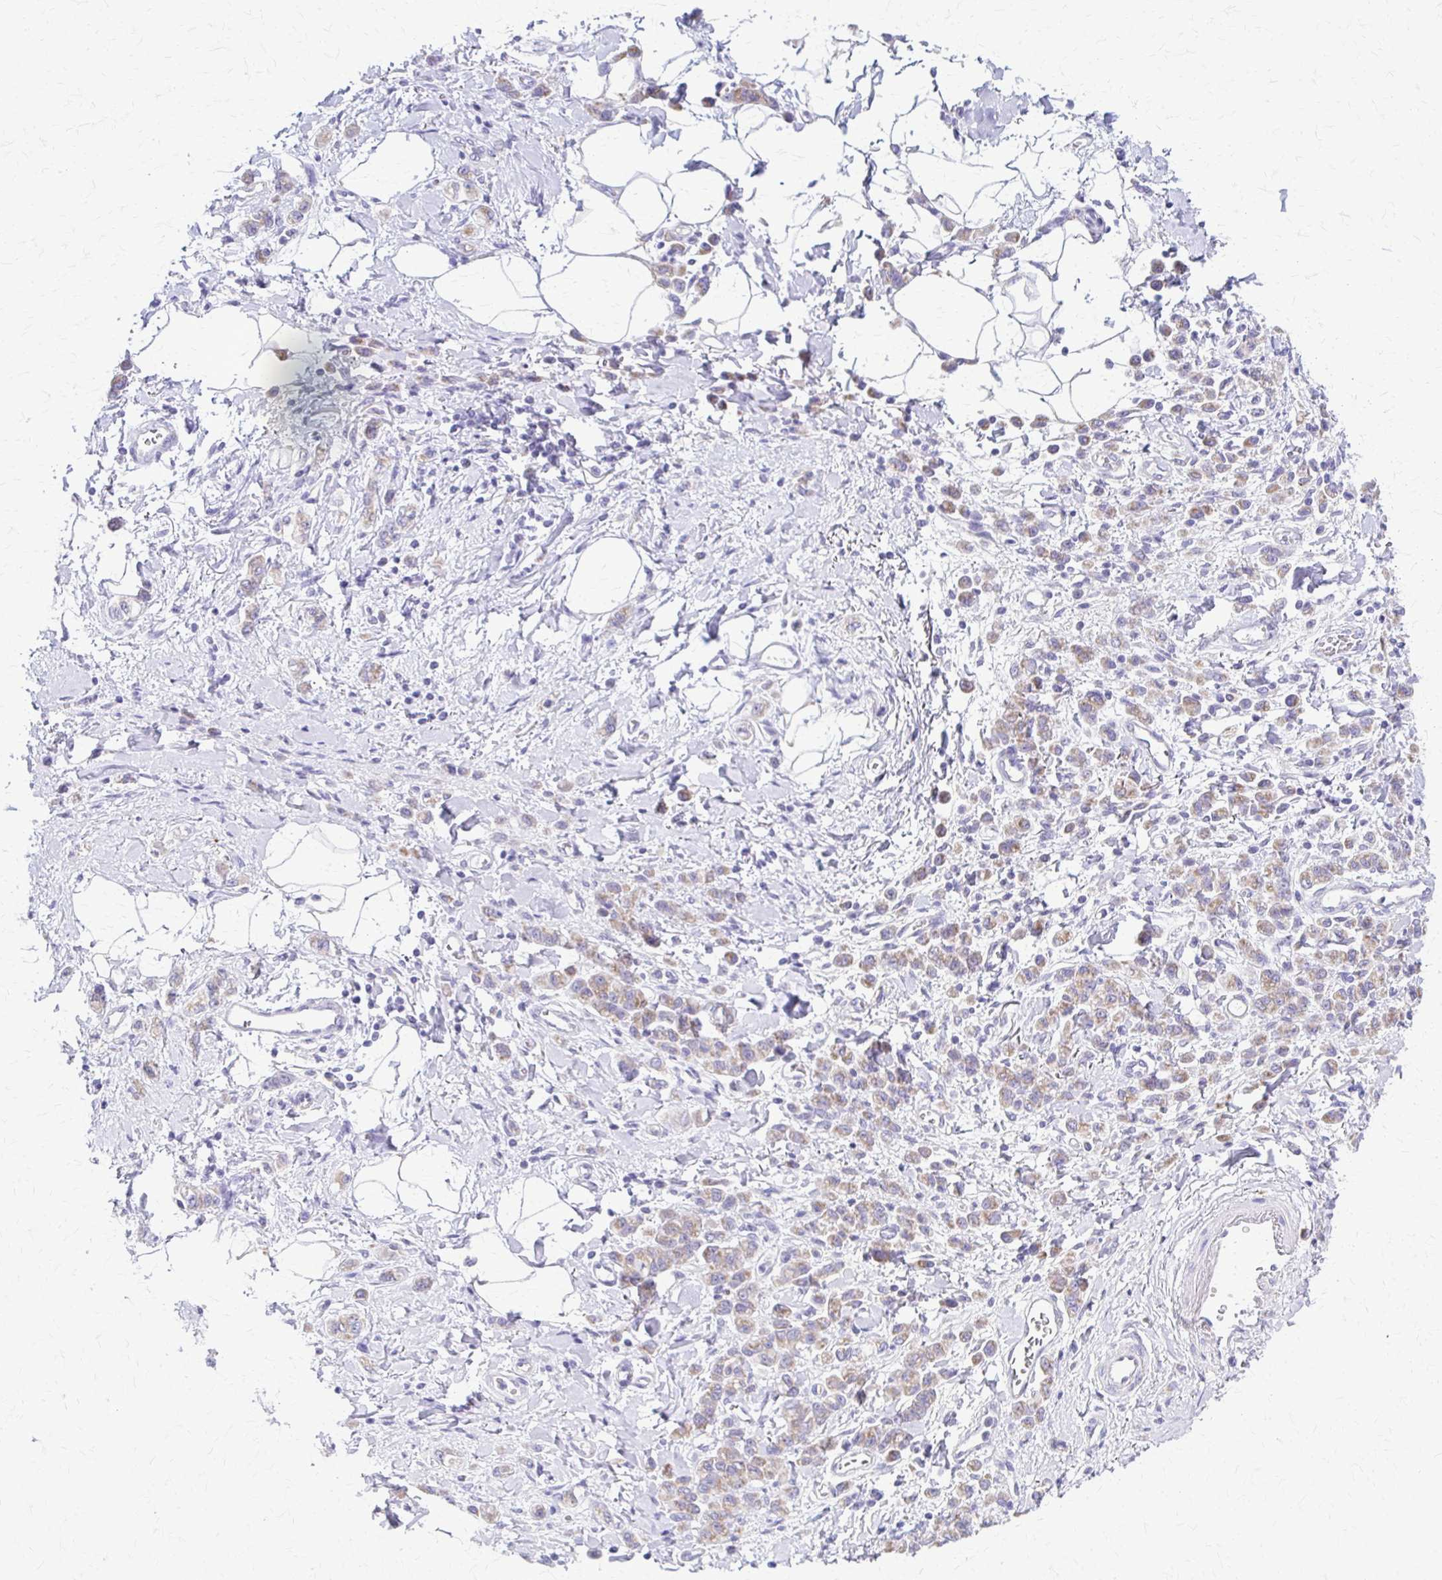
{"staining": {"intensity": "weak", "quantity": "25%-75%", "location": "cytoplasmic/membranous"}, "tissue": "stomach cancer", "cell_type": "Tumor cells", "image_type": "cancer", "snomed": [{"axis": "morphology", "description": "Adenocarcinoma, NOS"}, {"axis": "topography", "description": "Stomach"}], "caption": "Protein staining of stomach cancer (adenocarcinoma) tissue reveals weak cytoplasmic/membranous staining in about 25%-75% of tumor cells.", "gene": "SAMD13", "patient": {"sex": "male", "age": 77}}